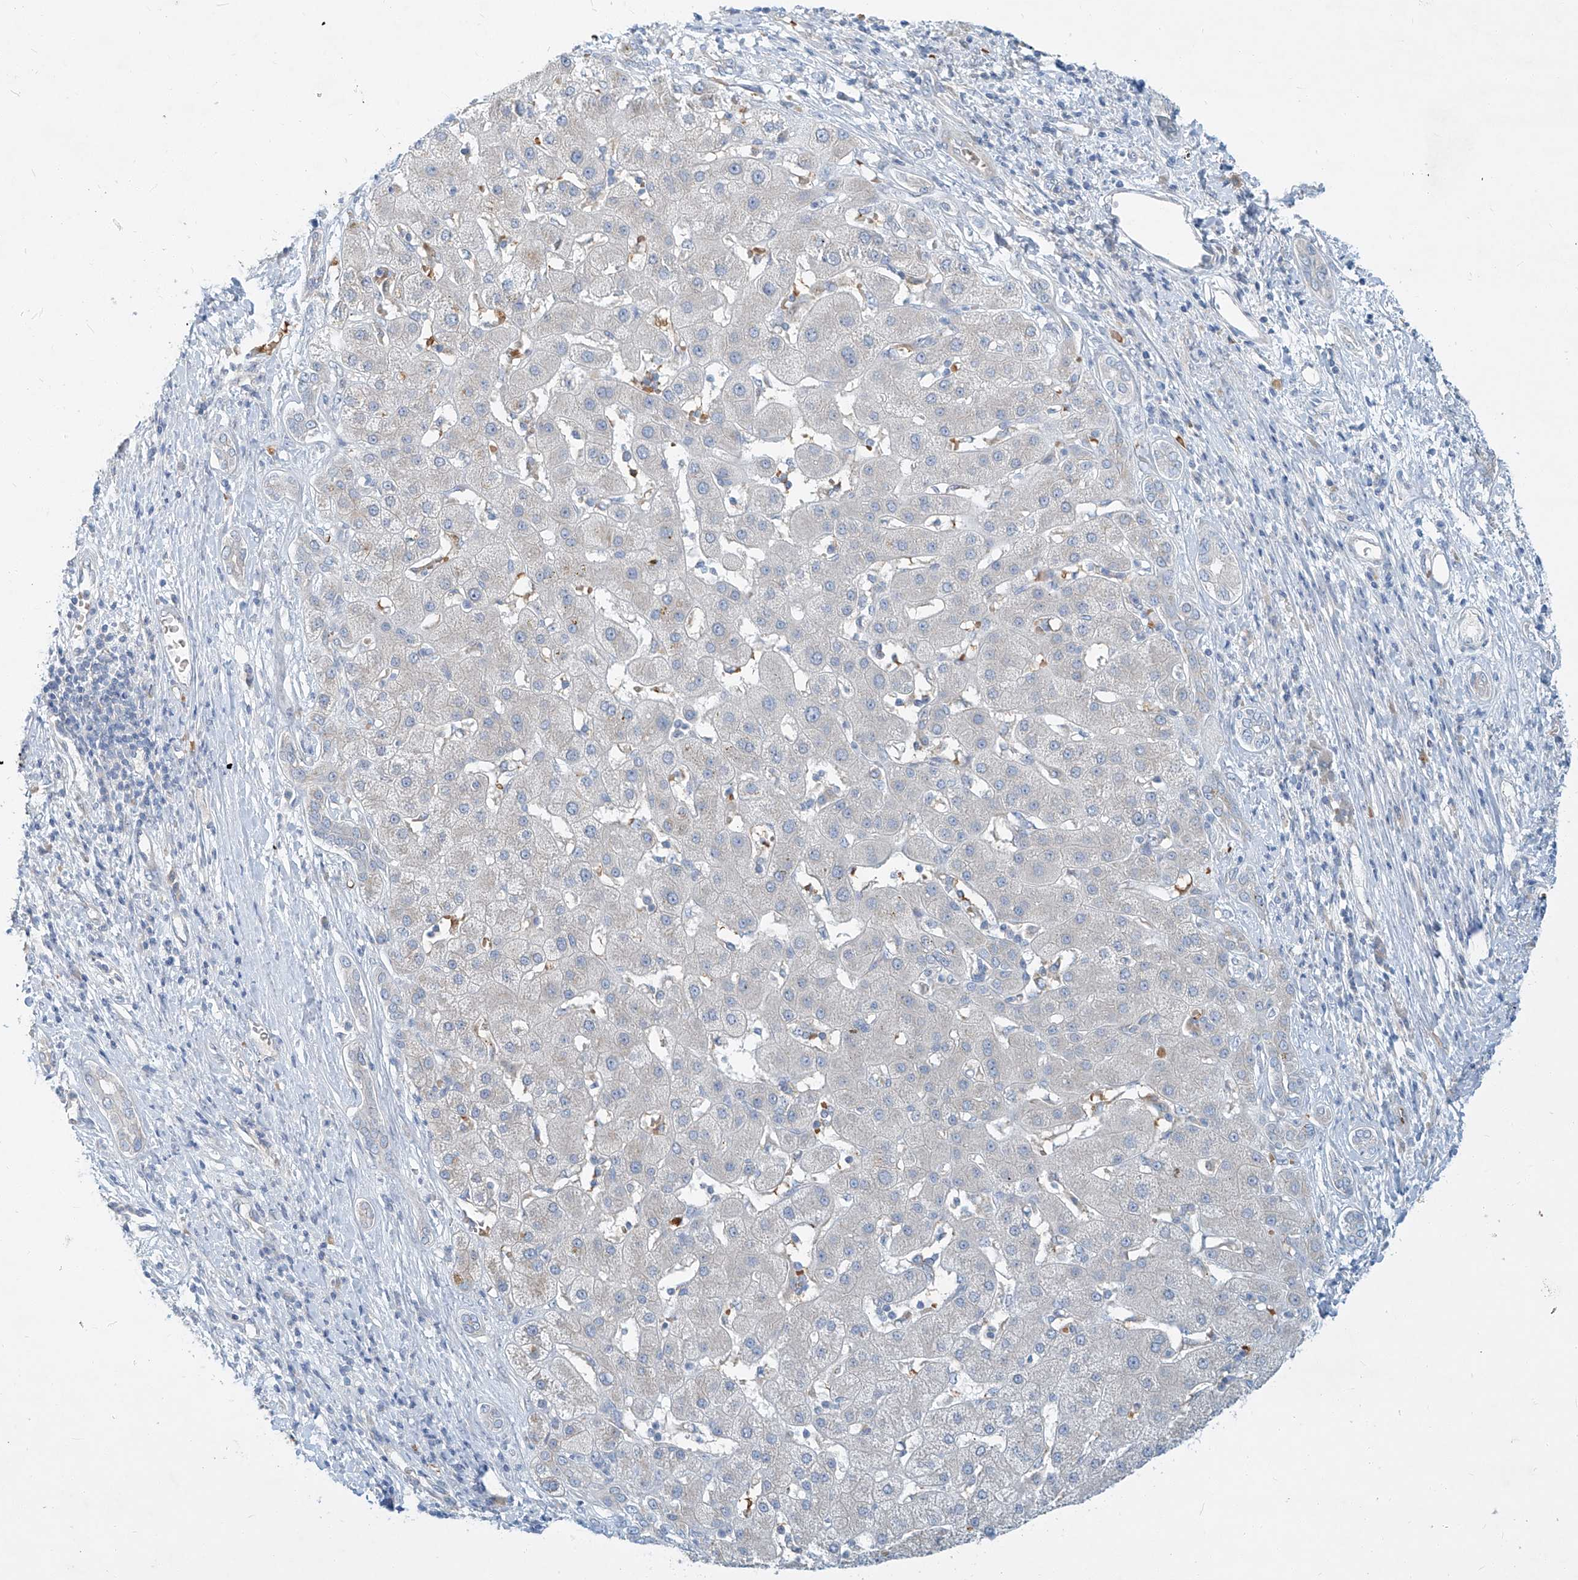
{"staining": {"intensity": "negative", "quantity": "none", "location": "none"}, "tissue": "liver cancer", "cell_type": "Tumor cells", "image_type": "cancer", "snomed": [{"axis": "morphology", "description": "Carcinoma, Hepatocellular, NOS"}, {"axis": "topography", "description": "Liver"}], "caption": "This is an IHC micrograph of human liver hepatocellular carcinoma. There is no expression in tumor cells.", "gene": "SYTL3", "patient": {"sex": "male", "age": 65}}